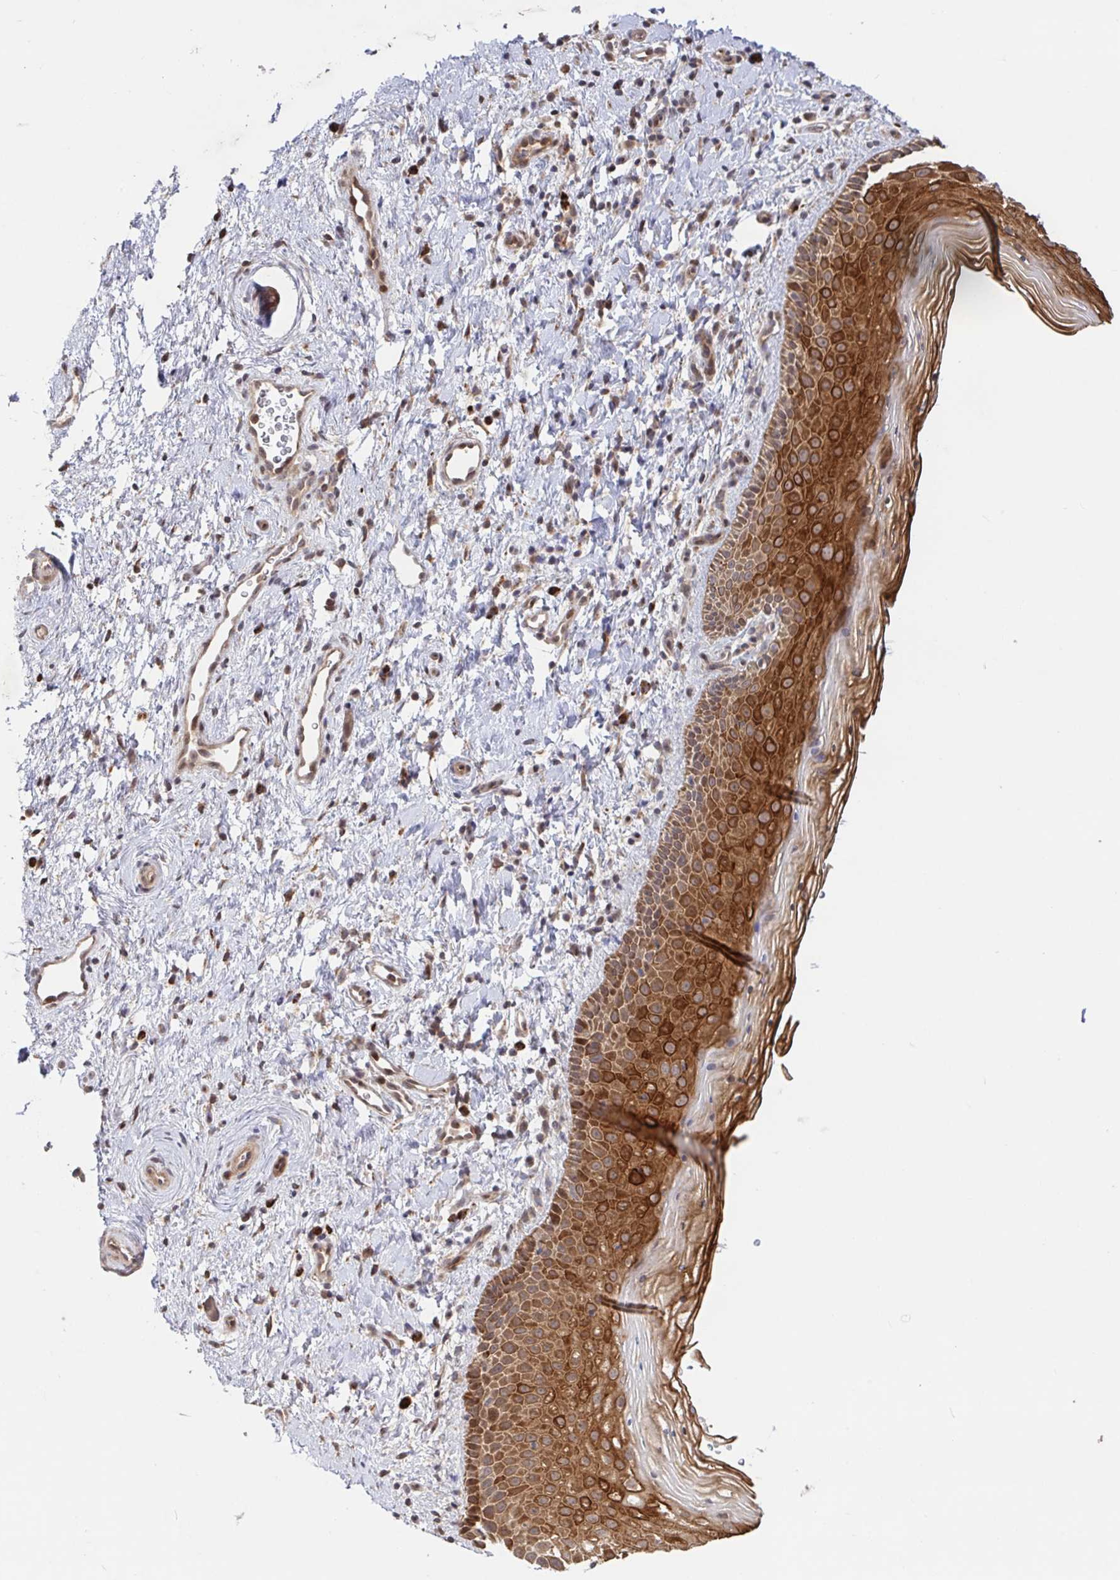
{"staining": {"intensity": "strong", "quantity": ">75%", "location": "cytoplasmic/membranous"}, "tissue": "vagina", "cell_type": "Squamous epithelial cells", "image_type": "normal", "snomed": [{"axis": "morphology", "description": "Normal tissue, NOS"}, {"axis": "topography", "description": "Vagina"}], "caption": "Human vagina stained for a protein (brown) reveals strong cytoplasmic/membranous positive staining in about >75% of squamous epithelial cells.", "gene": "AACS", "patient": {"sex": "female", "age": 51}}